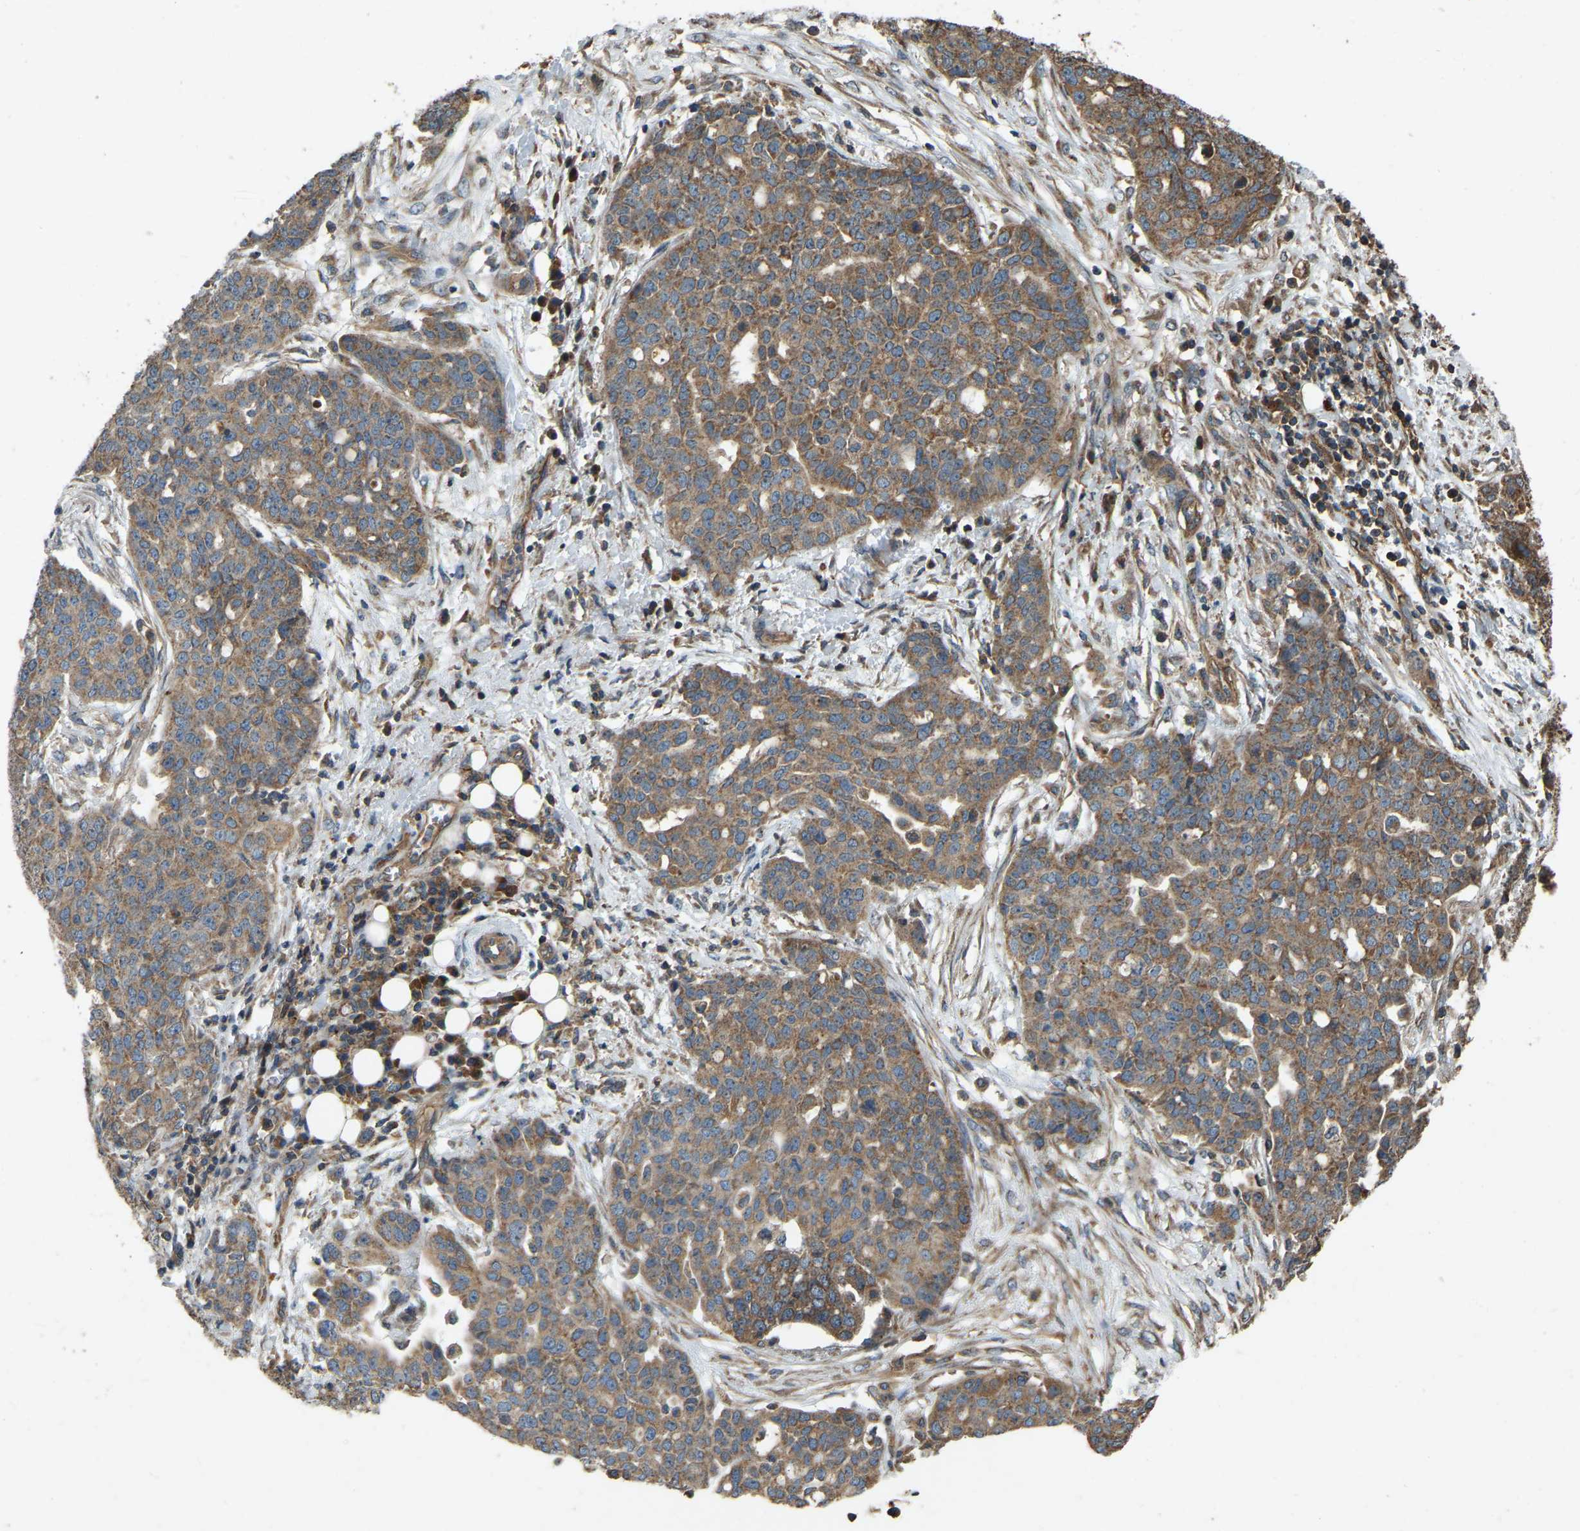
{"staining": {"intensity": "moderate", "quantity": ">75%", "location": "cytoplasmic/membranous"}, "tissue": "ovarian cancer", "cell_type": "Tumor cells", "image_type": "cancer", "snomed": [{"axis": "morphology", "description": "Cystadenocarcinoma, serous, NOS"}, {"axis": "topography", "description": "Soft tissue"}, {"axis": "topography", "description": "Ovary"}], "caption": "The histopathology image reveals a brown stain indicating the presence of a protein in the cytoplasmic/membranous of tumor cells in ovarian serous cystadenocarcinoma.", "gene": "SAMD9L", "patient": {"sex": "female", "age": 57}}